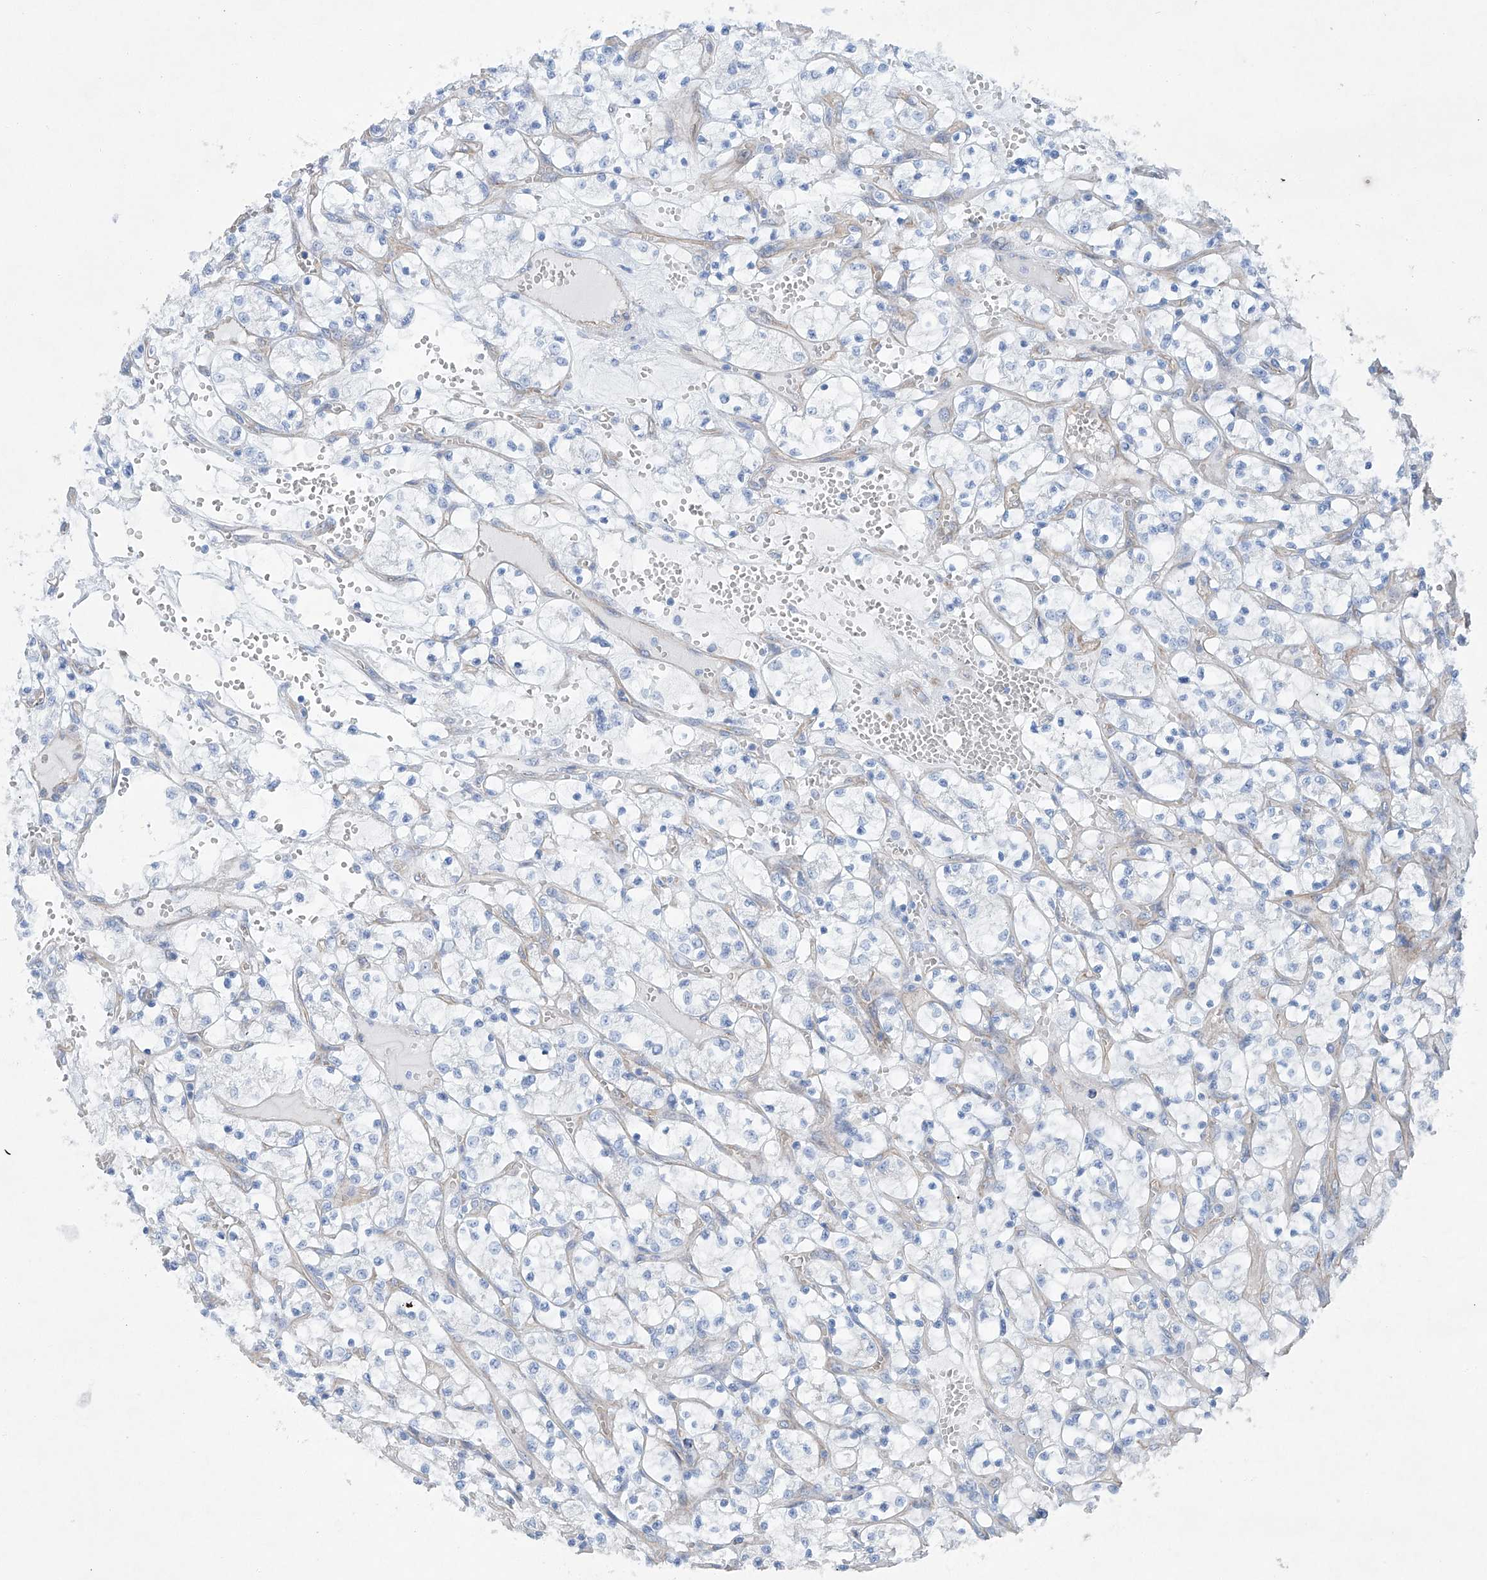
{"staining": {"intensity": "negative", "quantity": "none", "location": "none"}, "tissue": "renal cancer", "cell_type": "Tumor cells", "image_type": "cancer", "snomed": [{"axis": "morphology", "description": "Adenocarcinoma, NOS"}, {"axis": "topography", "description": "Kidney"}], "caption": "Immunohistochemistry photomicrograph of renal cancer (adenocarcinoma) stained for a protein (brown), which demonstrates no expression in tumor cells. (DAB immunohistochemistry with hematoxylin counter stain).", "gene": "MAGI1", "patient": {"sex": "female", "age": 69}}